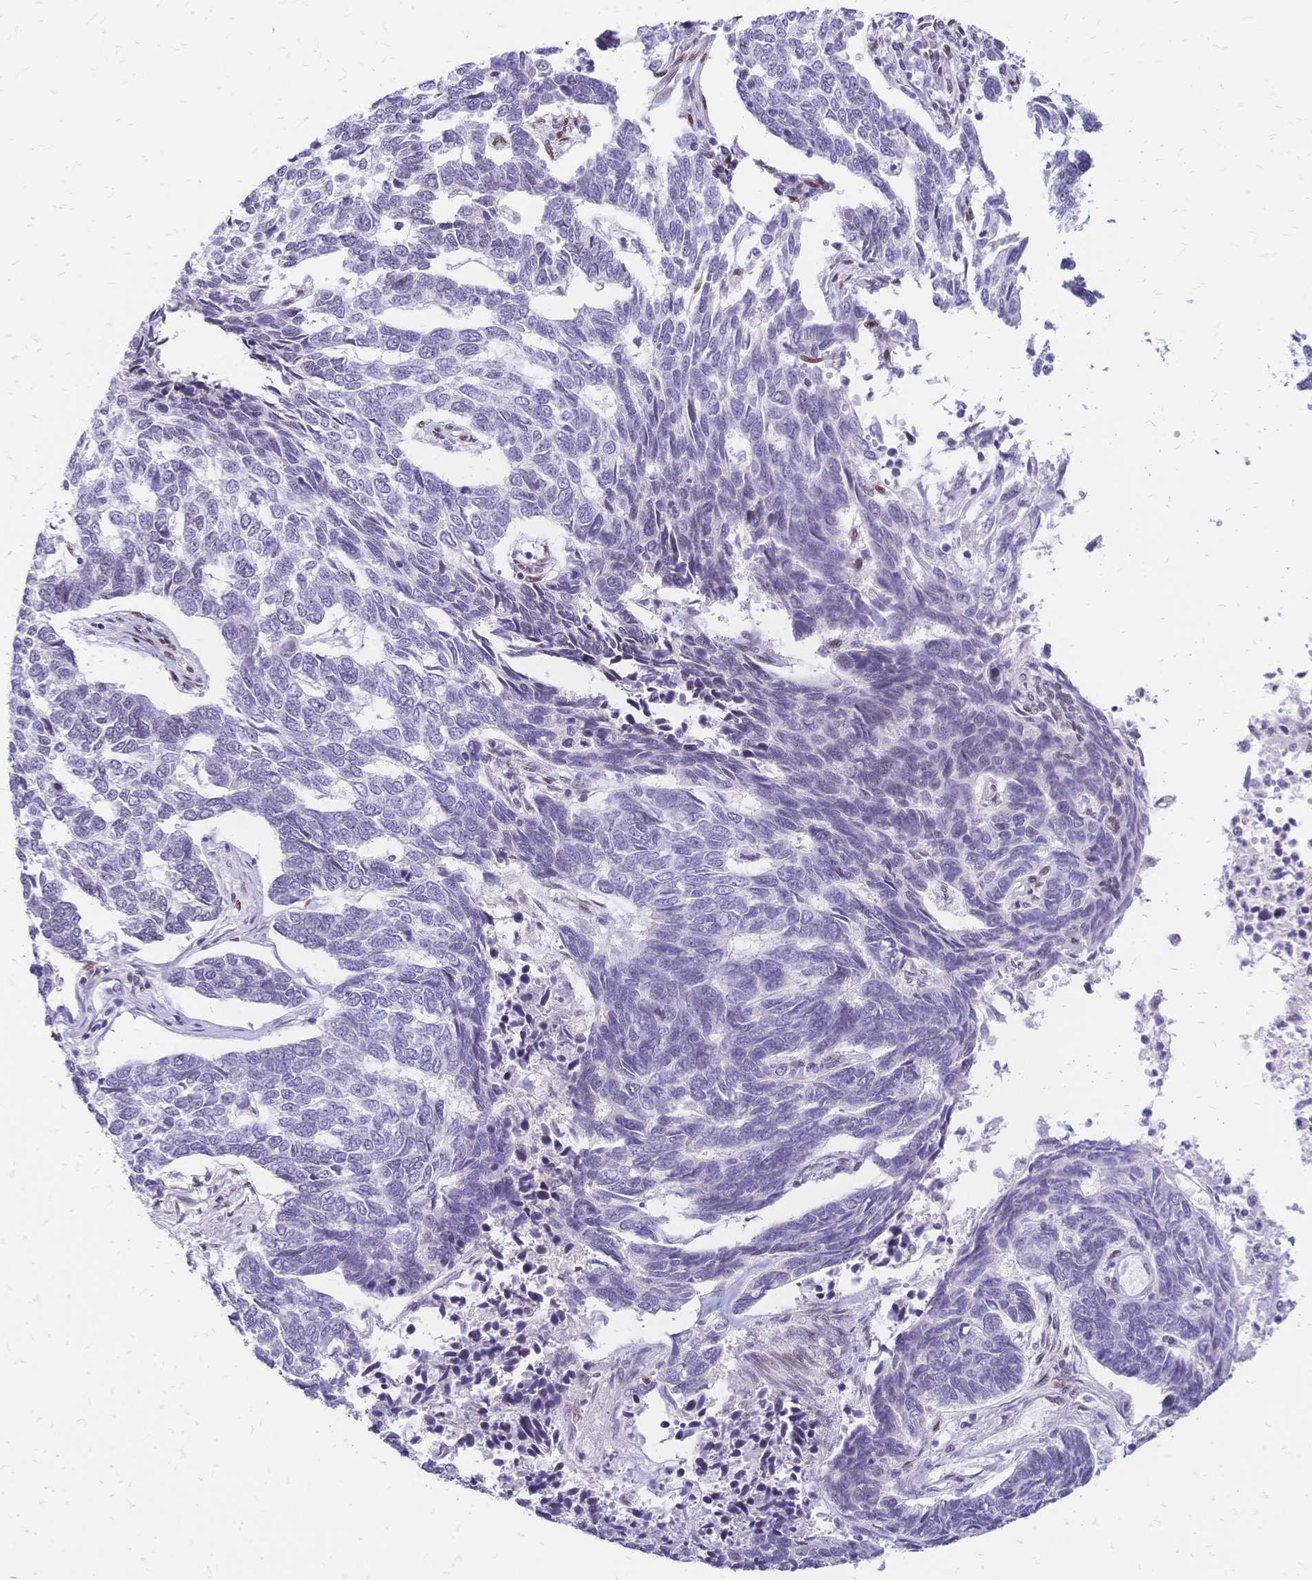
{"staining": {"intensity": "negative", "quantity": "none", "location": "none"}, "tissue": "skin cancer", "cell_type": "Tumor cells", "image_type": "cancer", "snomed": [{"axis": "morphology", "description": "Basal cell carcinoma"}, {"axis": "topography", "description": "Skin"}], "caption": "Protein analysis of skin cancer shows no significant positivity in tumor cells.", "gene": "NFIC", "patient": {"sex": "female", "age": 65}}